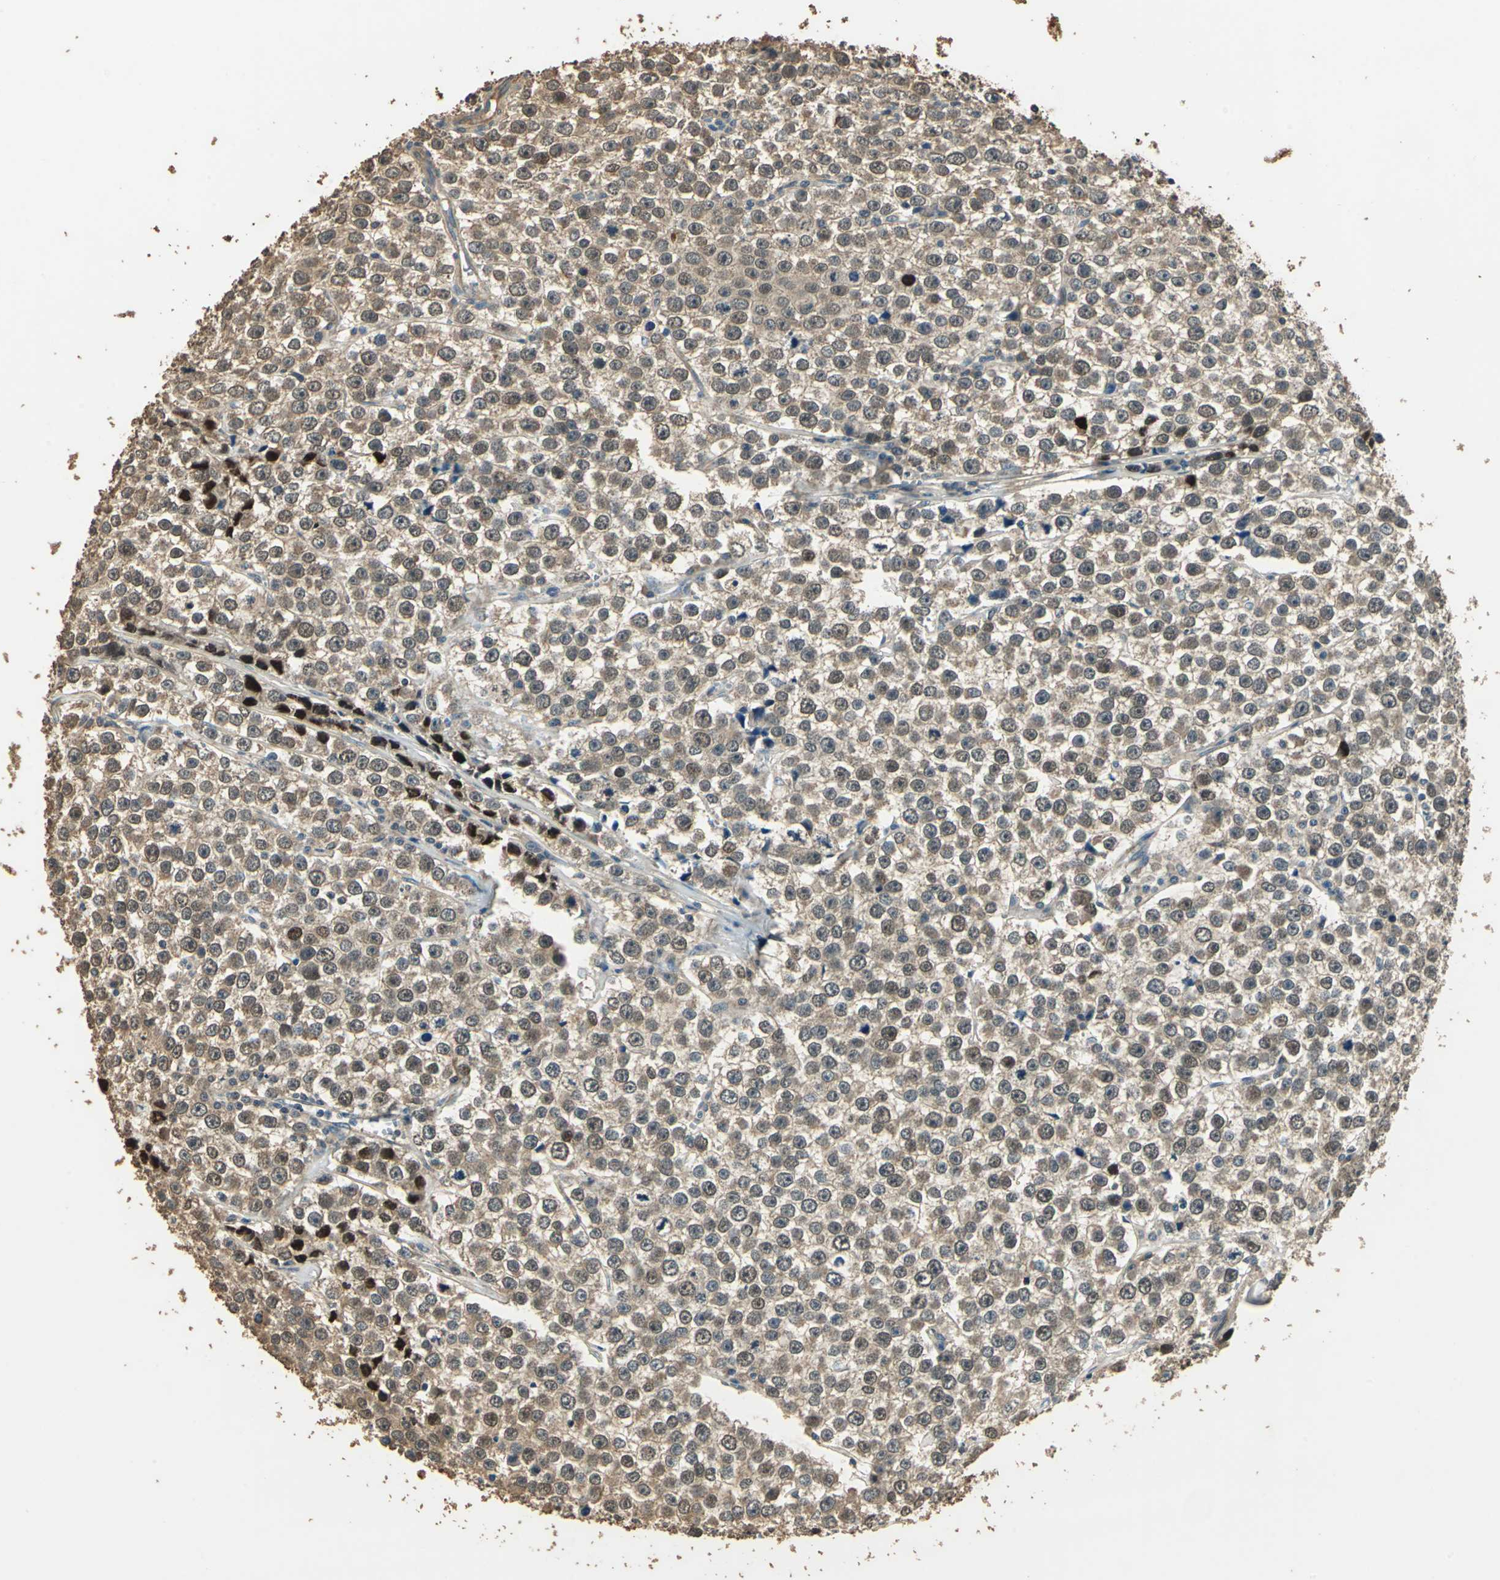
{"staining": {"intensity": "moderate", "quantity": ">75%", "location": "cytoplasmic/membranous,nuclear"}, "tissue": "testis cancer", "cell_type": "Tumor cells", "image_type": "cancer", "snomed": [{"axis": "morphology", "description": "Seminoma, NOS"}, {"axis": "morphology", "description": "Carcinoma, Embryonal, NOS"}, {"axis": "topography", "description": "Testis"}], "caption": "IHC image of testis cancer (seminoma) stained for a protein (brown), which exhibits medium levels of moderate cytoplasmic/membranous and nuclear staining in approximately >75% of tumor cells.", "gene": "TMPRSS4", "patient": {"sex": "male", "age": 52}}